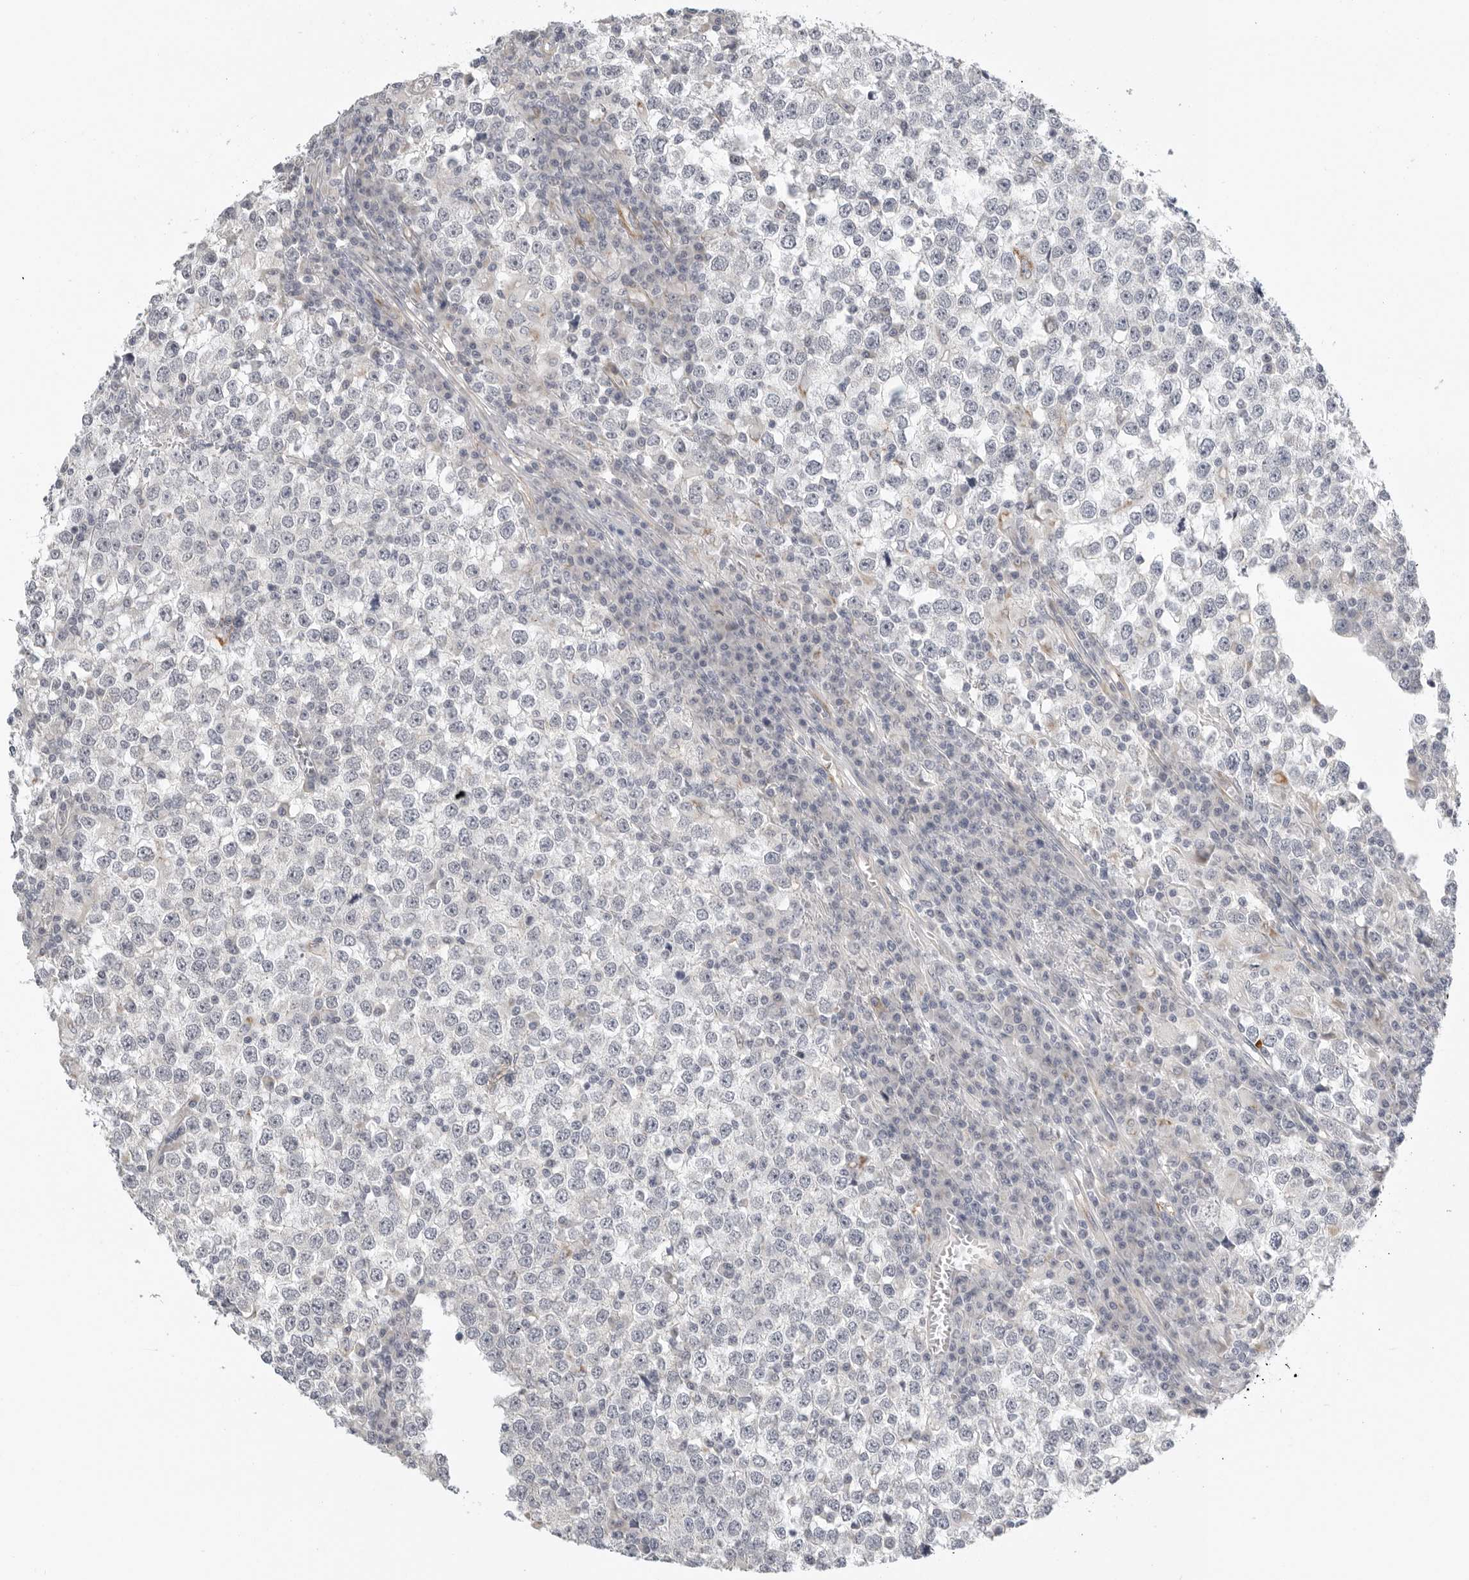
{"staining": {"intensity": "negative", "quantity": "none", "location": "none"}, "tissue": "testis cancer", "cell_type": "Tumor cells", "image_type": "cancer", "snomed": [{"axis": "morphology", "description": "Seminoma, NOS"}, {"axis": "topography", "description": "Testis"}], "caption": "Immunohistochemical staining of human testis cancer (seminoma) demonstrates no significant staining in tumor cells.", "gene": "STAB2", "patient": {"sex": "male", "age": 65}}